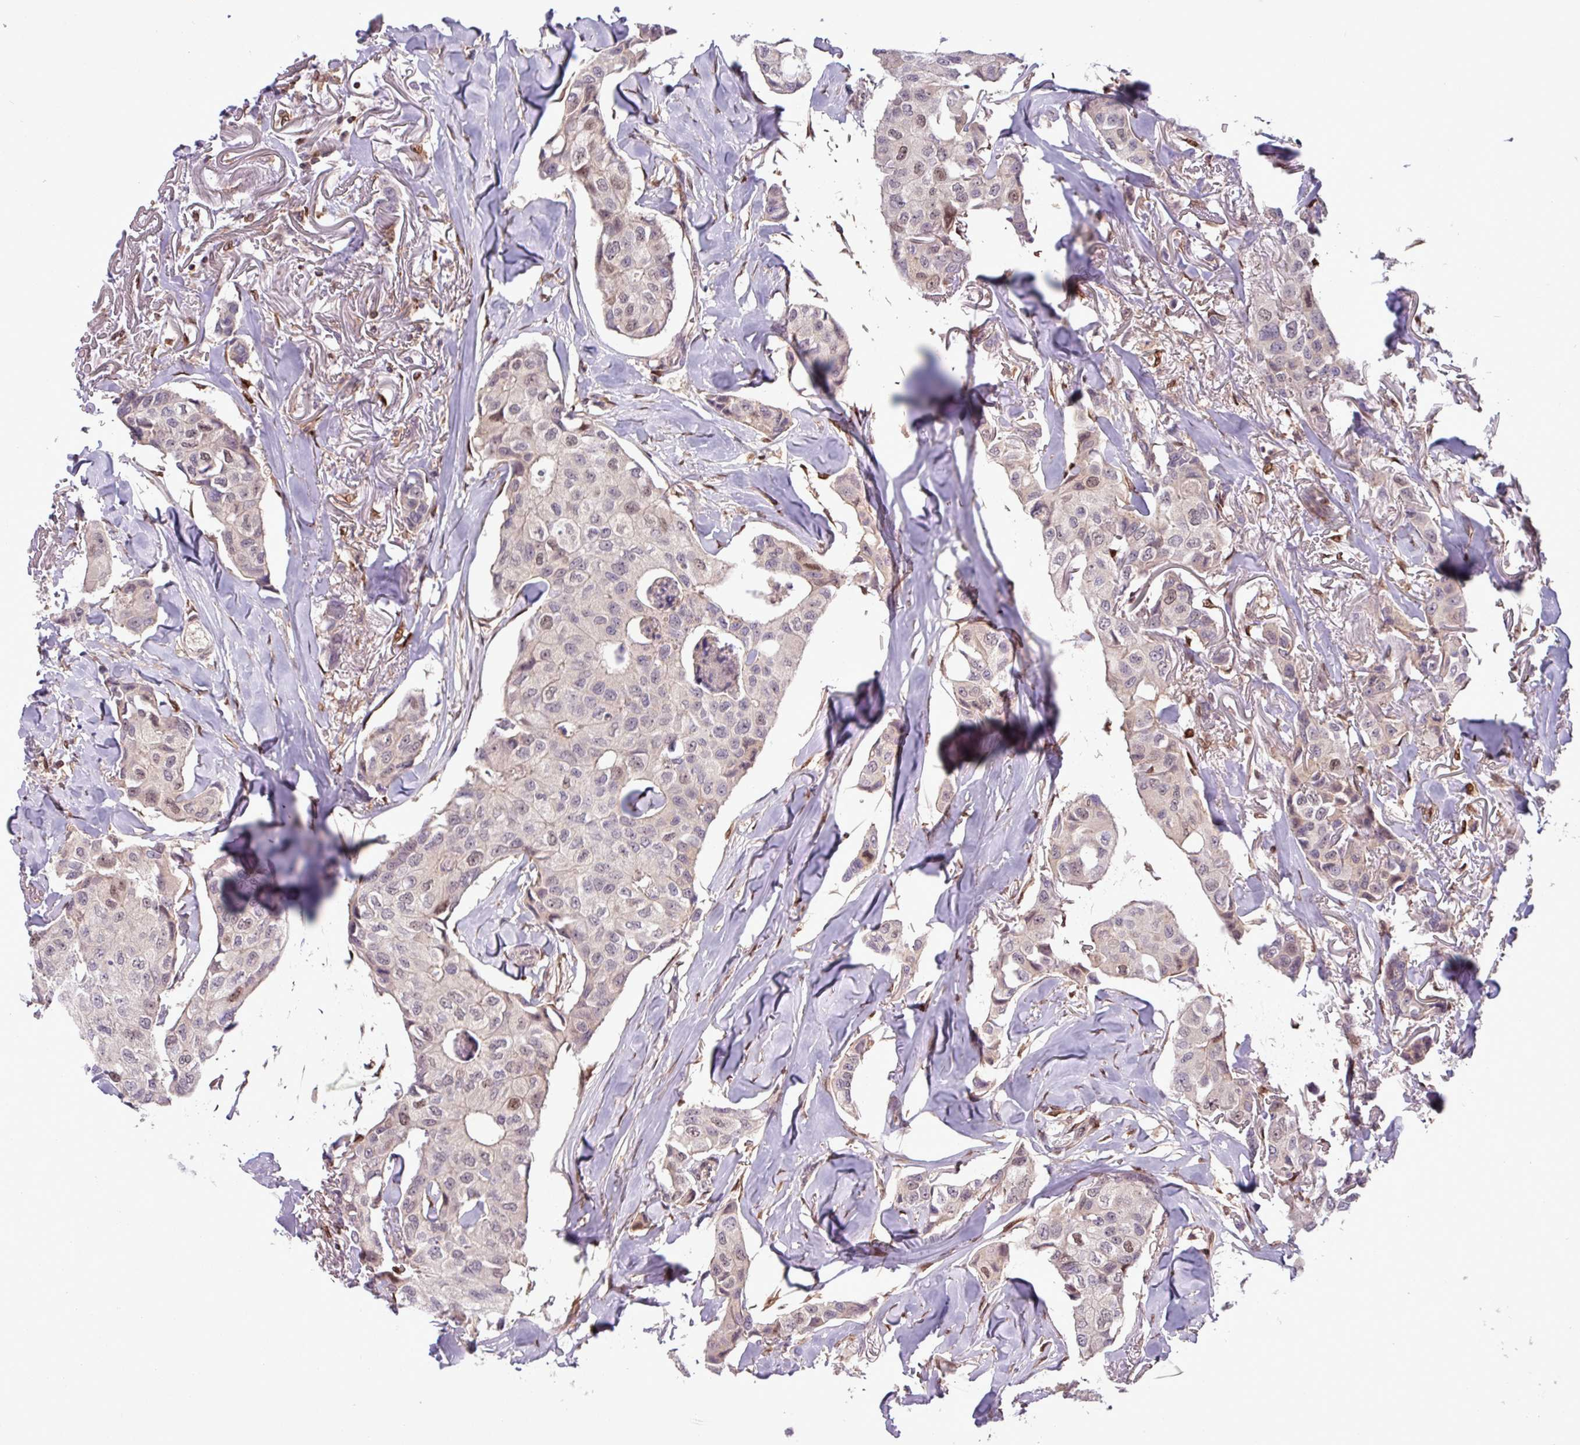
{"staining": {"intensity": "weak", "quantity": "<25%", "location": "nuclear"}, "tissue": "breast cancer", "cell_type": "Tumor cells", "image_type": "cancer", "snomed": [{"axis": "morphology", "description": "Duct carcinoma"}, {"axis": "topography", "description": "Breast"}], "caption": "This micrograph is of breast cancer stained with immunohistochemistry (IHC) to label a protein in brown with the nuclei are counter-stained blue. There is no positivity in tumor cells. The staining is performed using DAB (3,3'-diaminobenzidine) brown chromogen with nuclei counter-stained in using hematoxylin.", "gene": "PRRX1", "patient": {"sex": "female", "age": 80}}